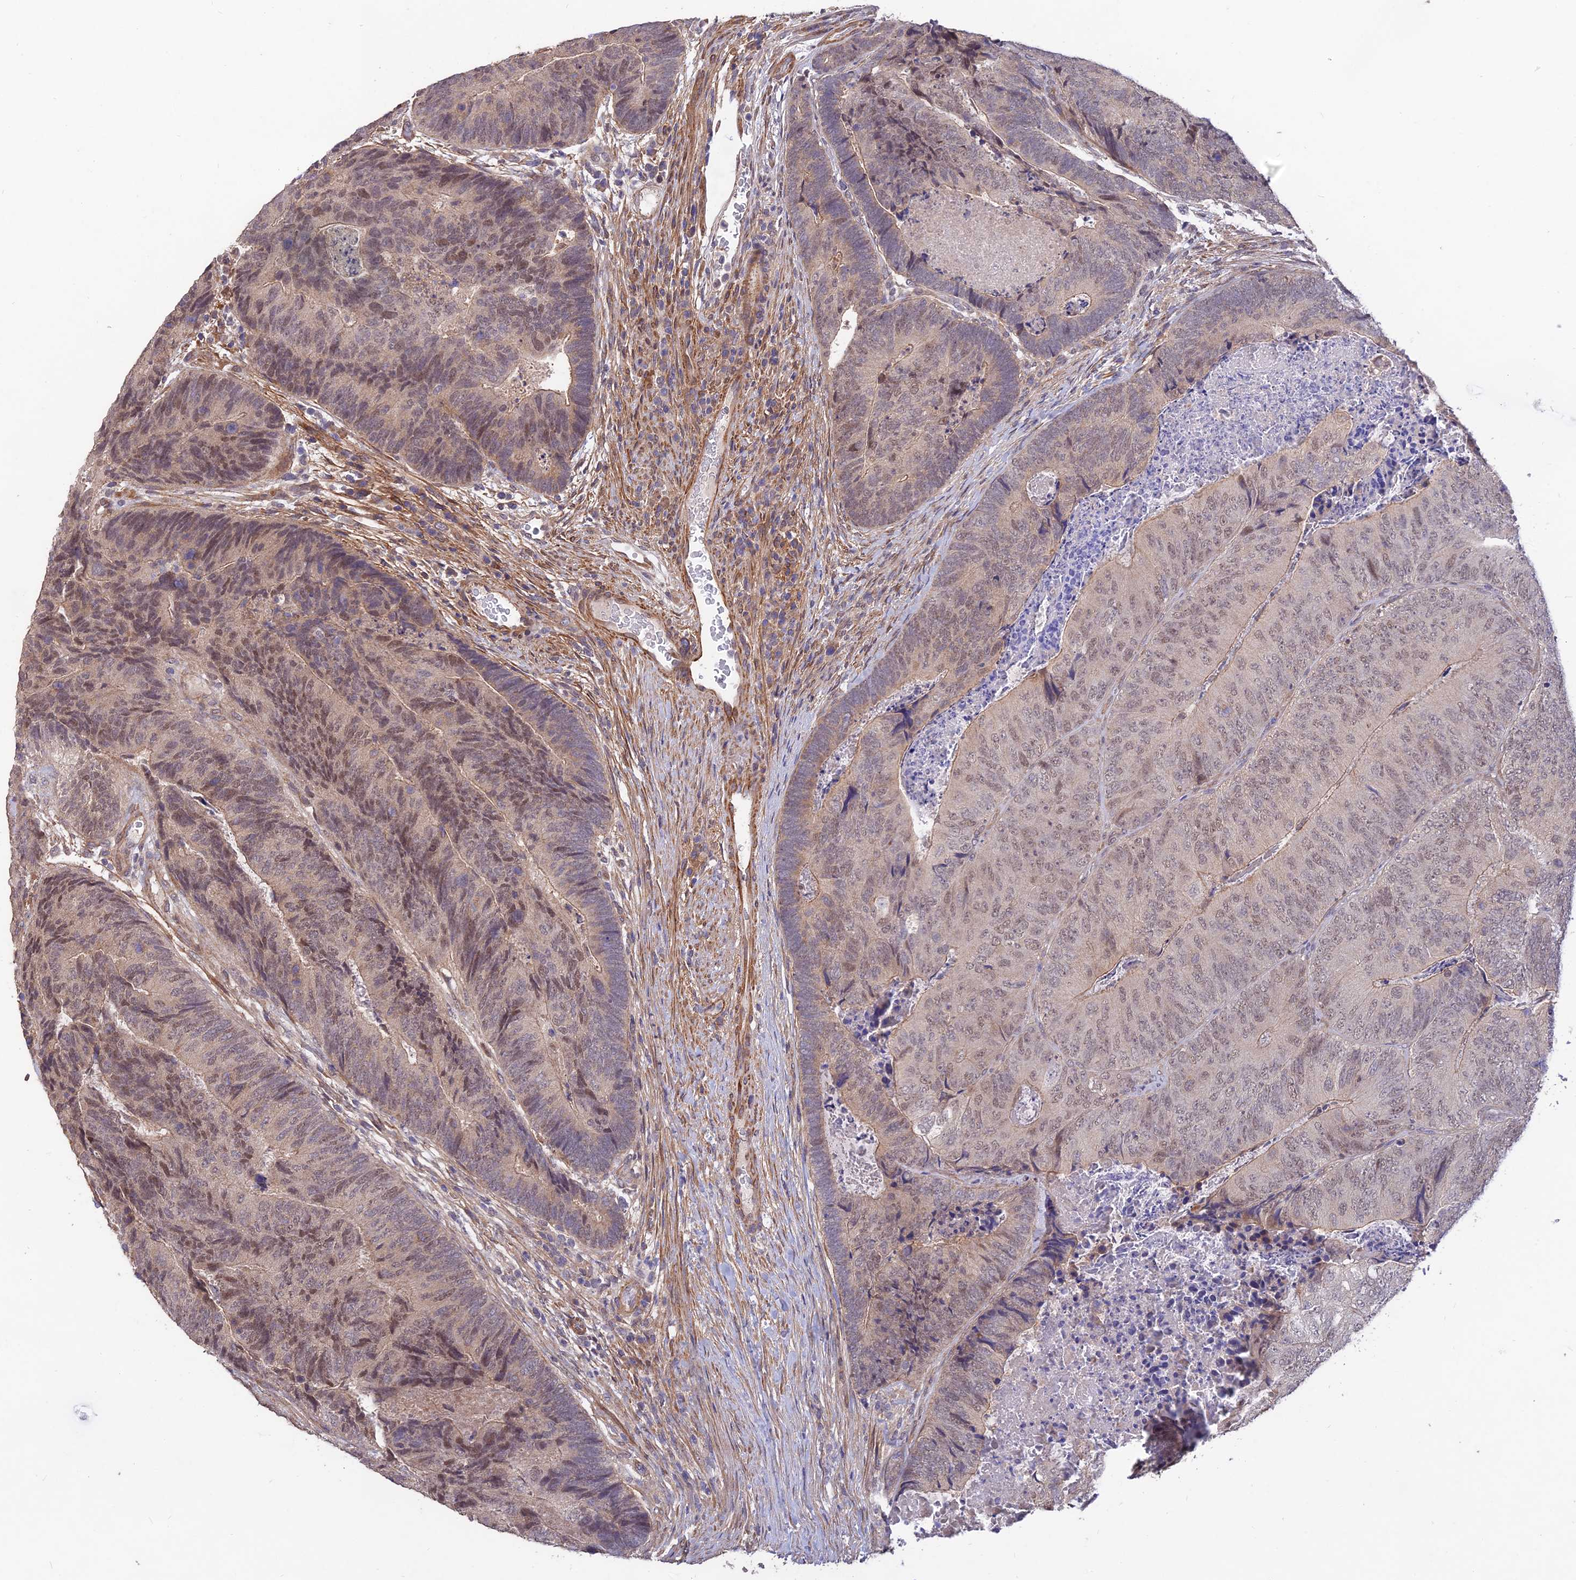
{"staining": {"intensity": "weak", "quantity": "25%-75%", "location": "nuclear"}, "tissue": "colorectal cancer", "cell_type": "Tumor cells", "image_type": "cancer", "snomed": [{"axis": "morphology", "description": "Adenocarcinoma, NOS"}, {"axis": "topography", "description": "Colon"}], "caption": "IHC image of colorectal adenocarcinoma stained for a protein (brown), which displays low levels of weak nuclear expression in approximately 25%-75% of tumor cells.", "gene": "PAGR1", "patient": {"sex": "female", "age": 67}}